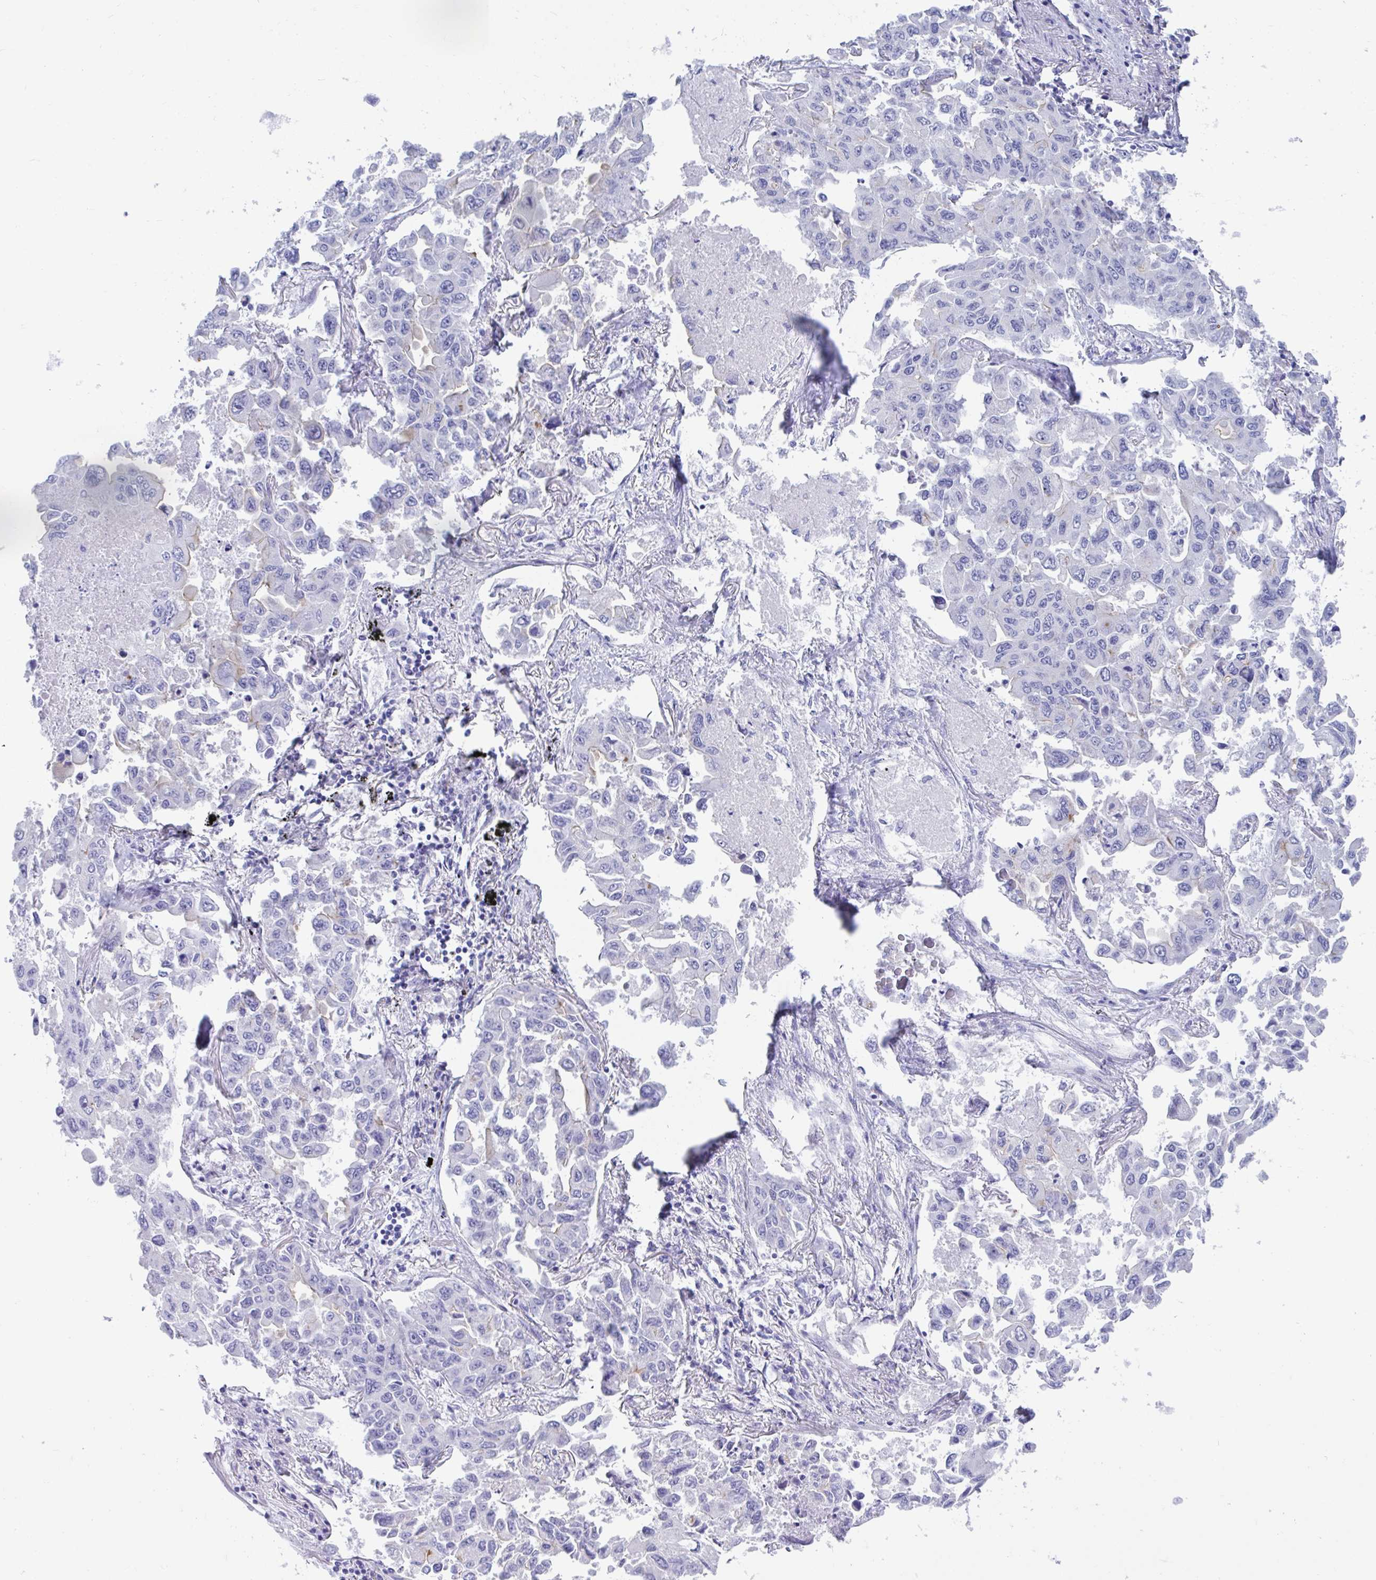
{"staining": {"intensity": "negative", "quantity": "none", "location": "none"}, "tissue": "lung cancer", "cell_type": "Tumor cells", "image_type": "cancer", "snomed": [{"axis": "morphology", "description": "Adenocarcinoma, NOS"}, {"axis": "topography", "description": "Lung"}], "caption": "Human lung cancer stained for a protein using immunohistochemistry (IHC) shows no expression in tumor cells.", "gene": "TTC30B", "patient": {"sex": "male", "age": 64}}